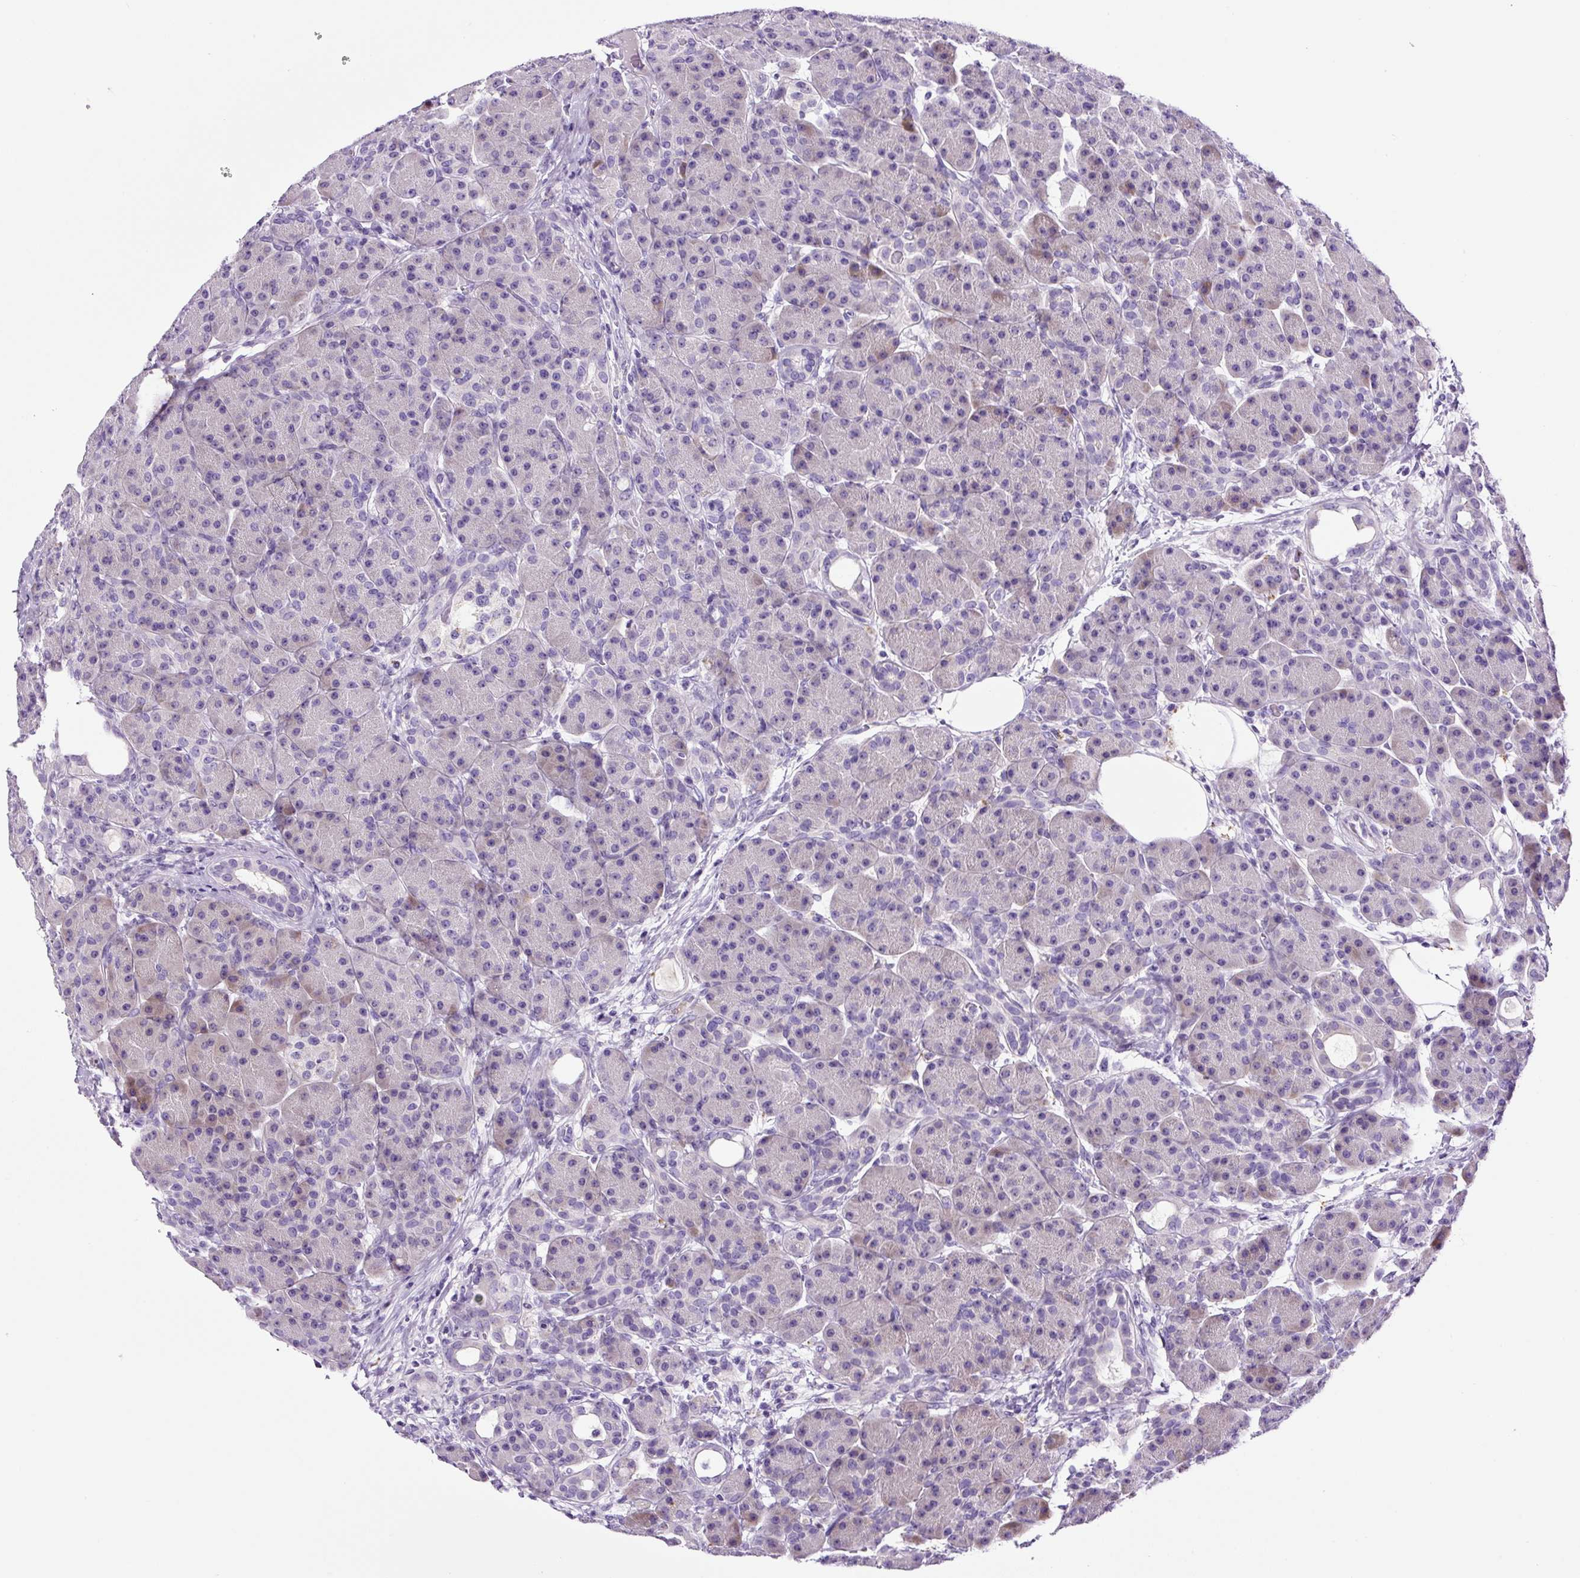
{"staining": {"intensity": "negative", "quantity": "none", "location": "none"}, "tissue": "pancreas", "cell_type": "Exocrine glandular cells", "image_type": "normal", "snomed": [{"axis": "morphology", "description": "Normal tissue, NOS"}, {"axis": "topography", "description": "Pancreas"}], "caption": "Exocrine glandular cells show no significant positivity in normal pancreas.", "gene": "SP8", "patient": {"sex": "male", "age": 63}}